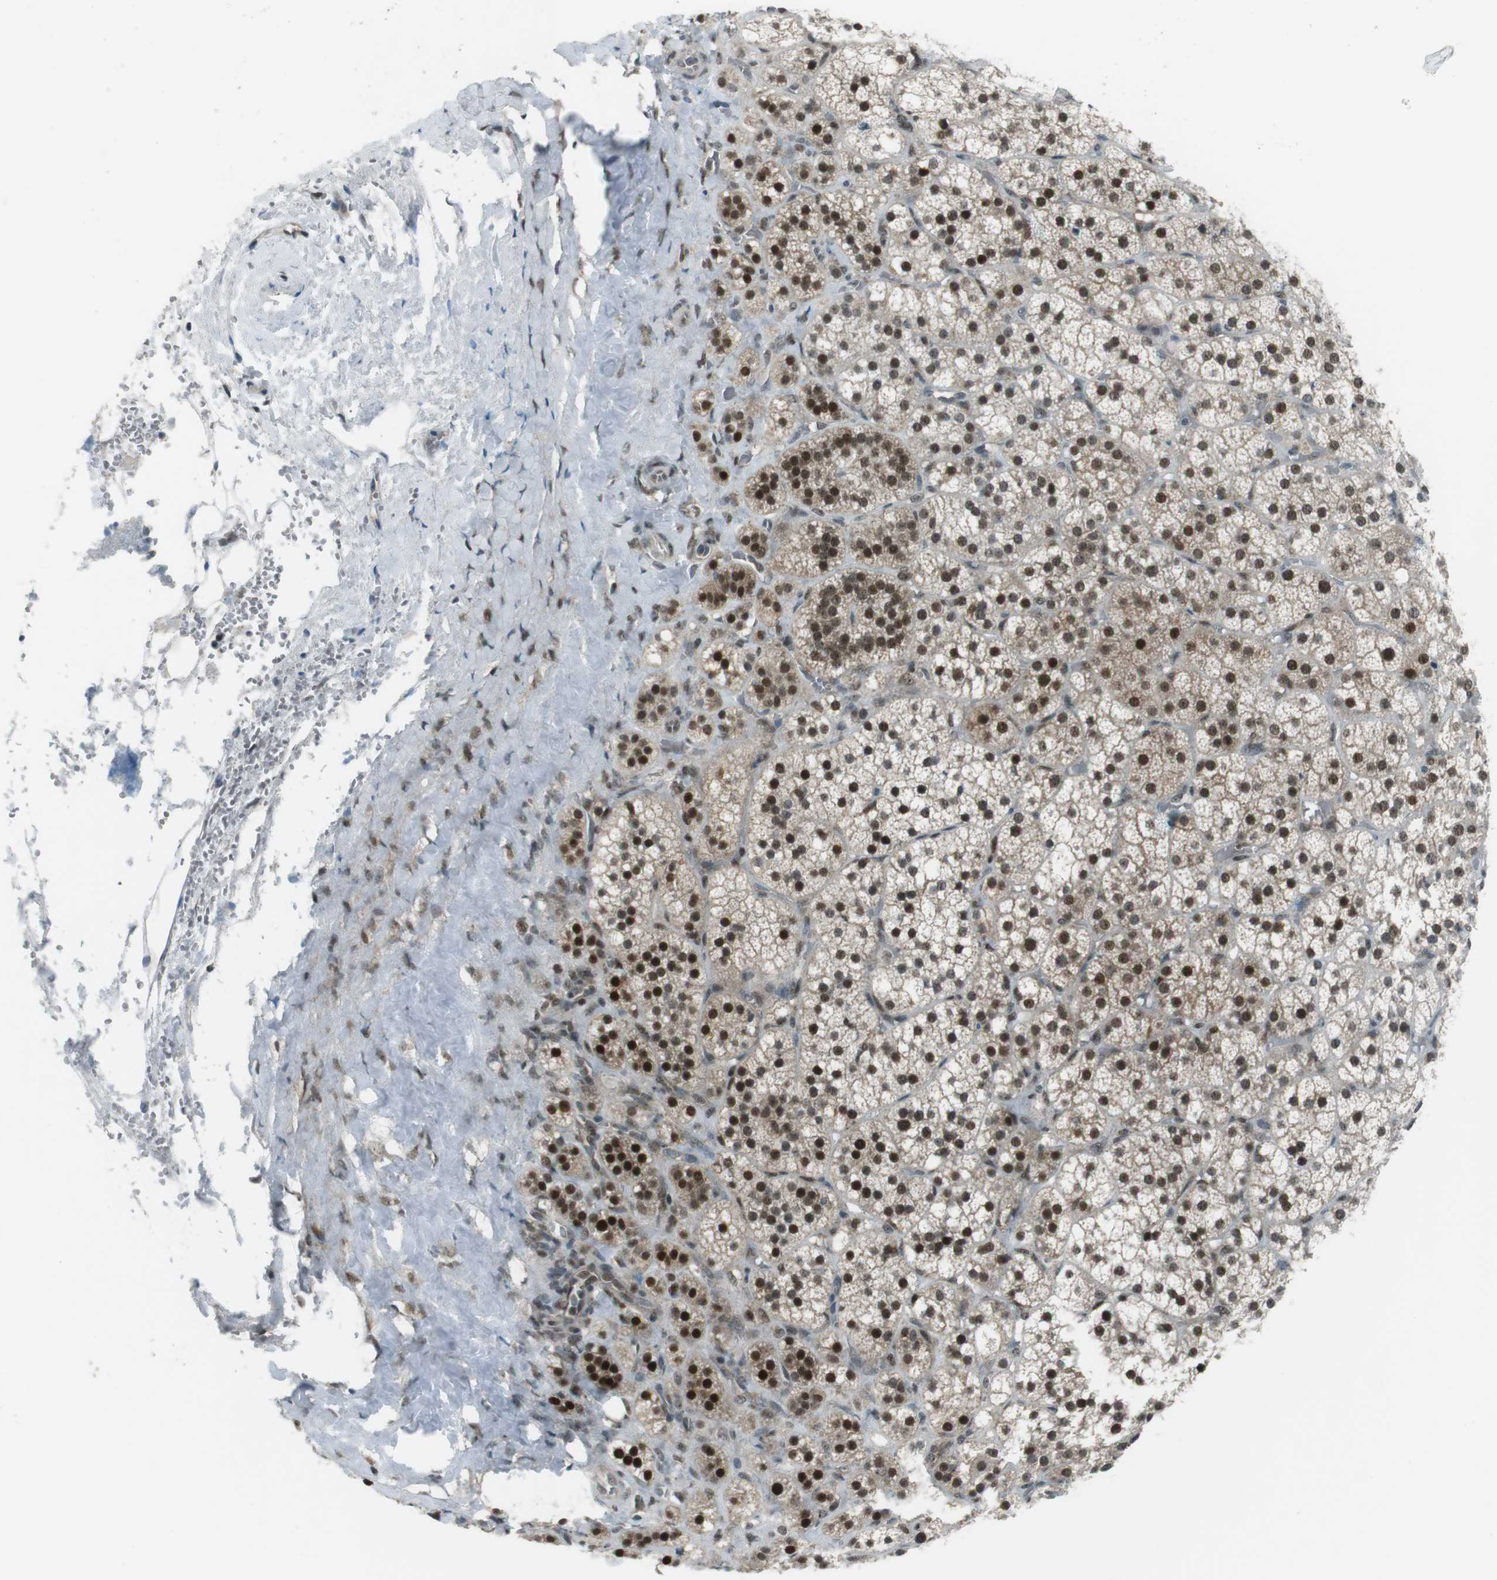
{"staining": {"intensity": "strong", "quantity": ">75%", "location": "cytoplasmic/membranous,nuclear"}, "tissue": "adrenal gland", "cell_type": "Glandular cells", "image_type": "normal", "snomed": [{"axis": "morphology", "description": "Normal tissue, NOS"}, {"axis": "topography", "description": "Adrenal gland"}], "caption": "A high amount of strong cytoplasmic/membranous,nuclear expression is present in approximately >75% of glandular cells in normal adrenal gland.", "gene": "CSNK1D", "patient": {"sex": "female", "age": 71}}